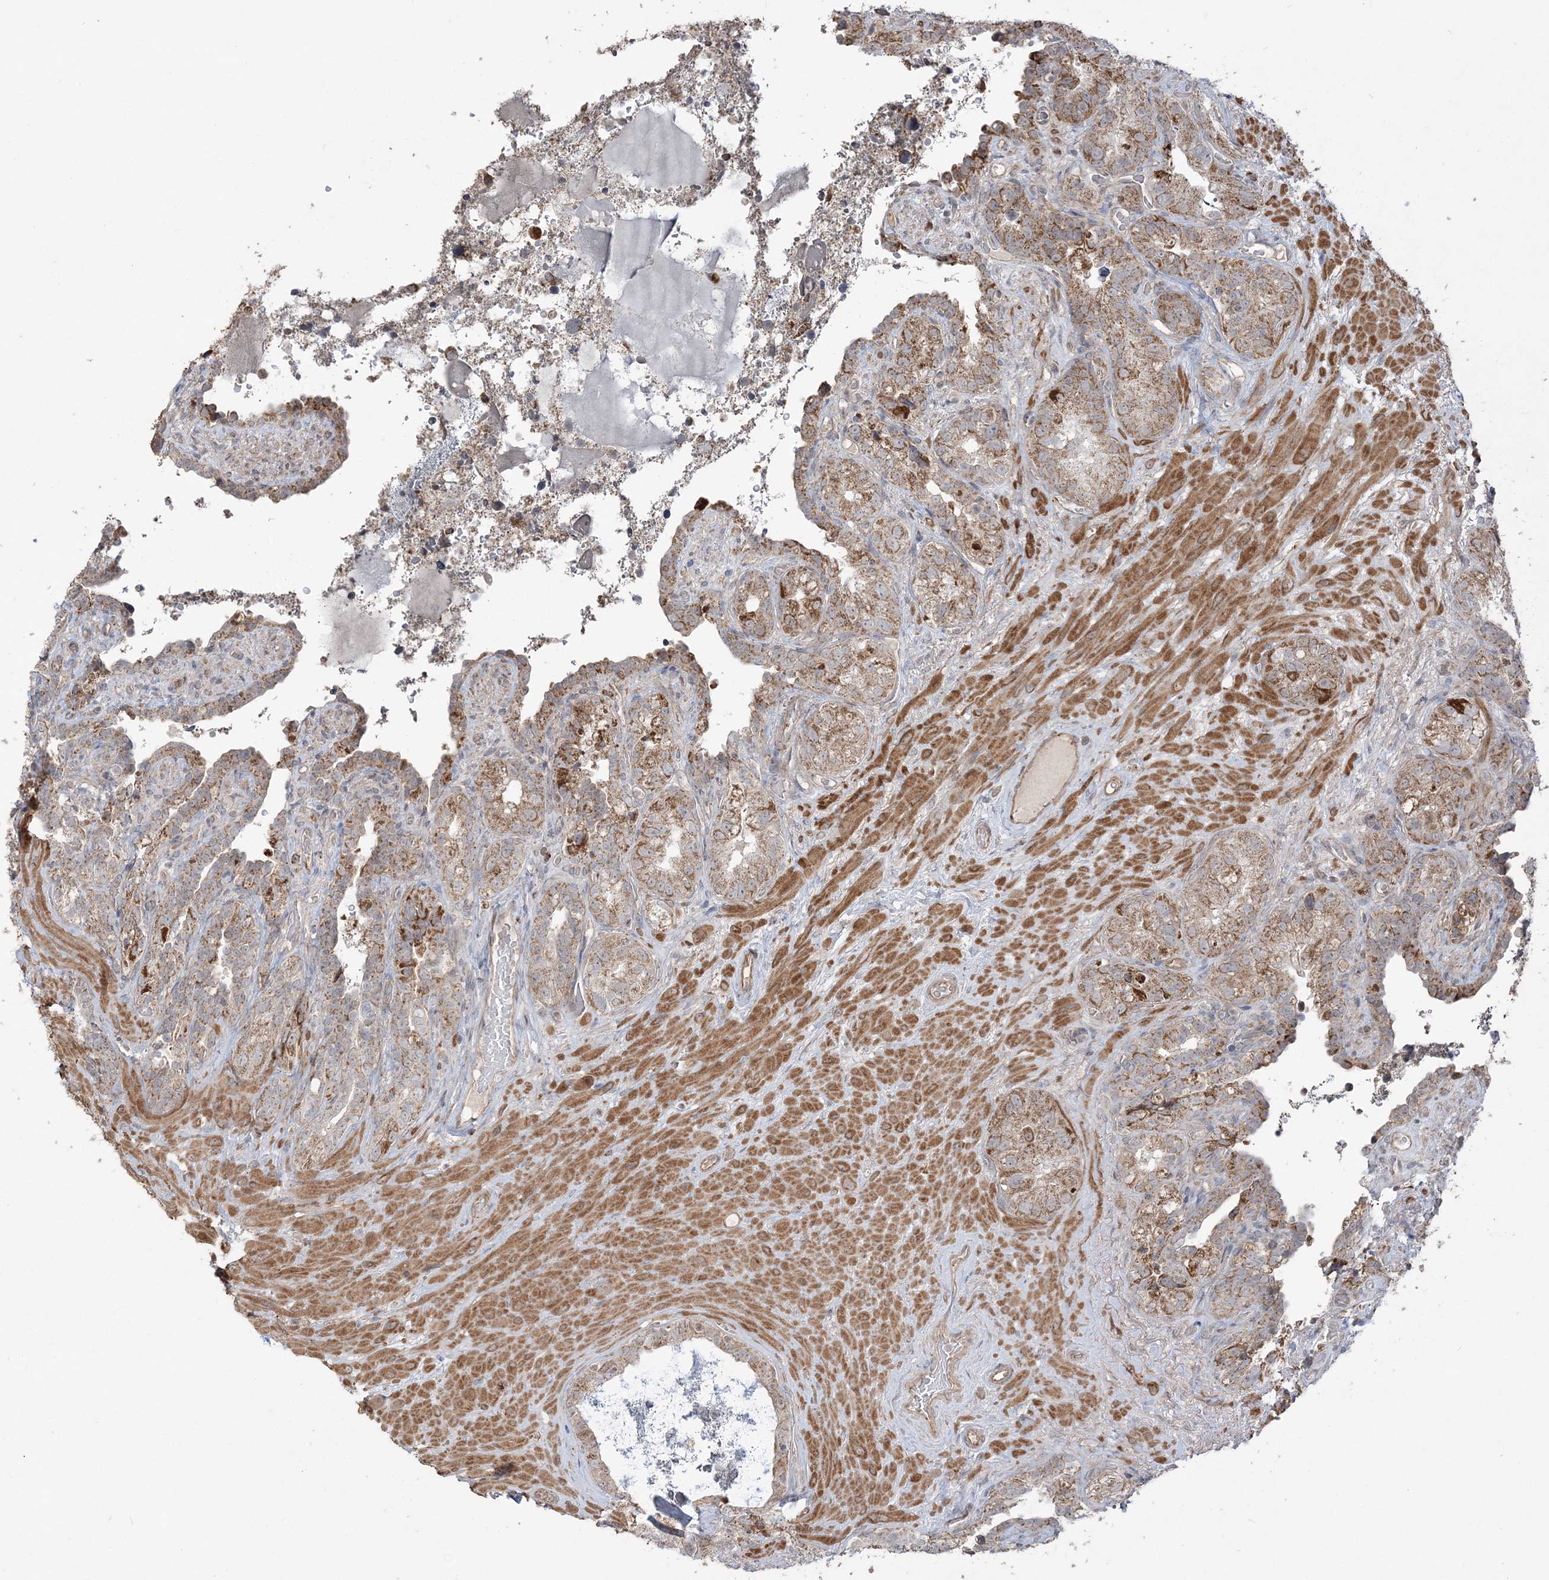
{"staining": {"intensity": "moderate", "quantity": ">75%", "location": "cytoplasmic/membranous"}, "tissue": "seminal vesicle", "cell_type": "Glandular cells", "image_type": "normal", "snomed": [{"axis": "morphology", "description": "Normal tissue, NOS"}, {"axis": "topography", "description": "Seminal veicle"}, {"axis": "topography", "description": "Peripheral nerve tissue"}], "caption": "Immunohistochemical staining of unremarkable human seminal vesicle demonstrates moderate cytoplasmic/membranous protein expression in about >75% of glandular cells.", "gene": "SCLT1", "patient": {"sex": "male", "age": 67}}